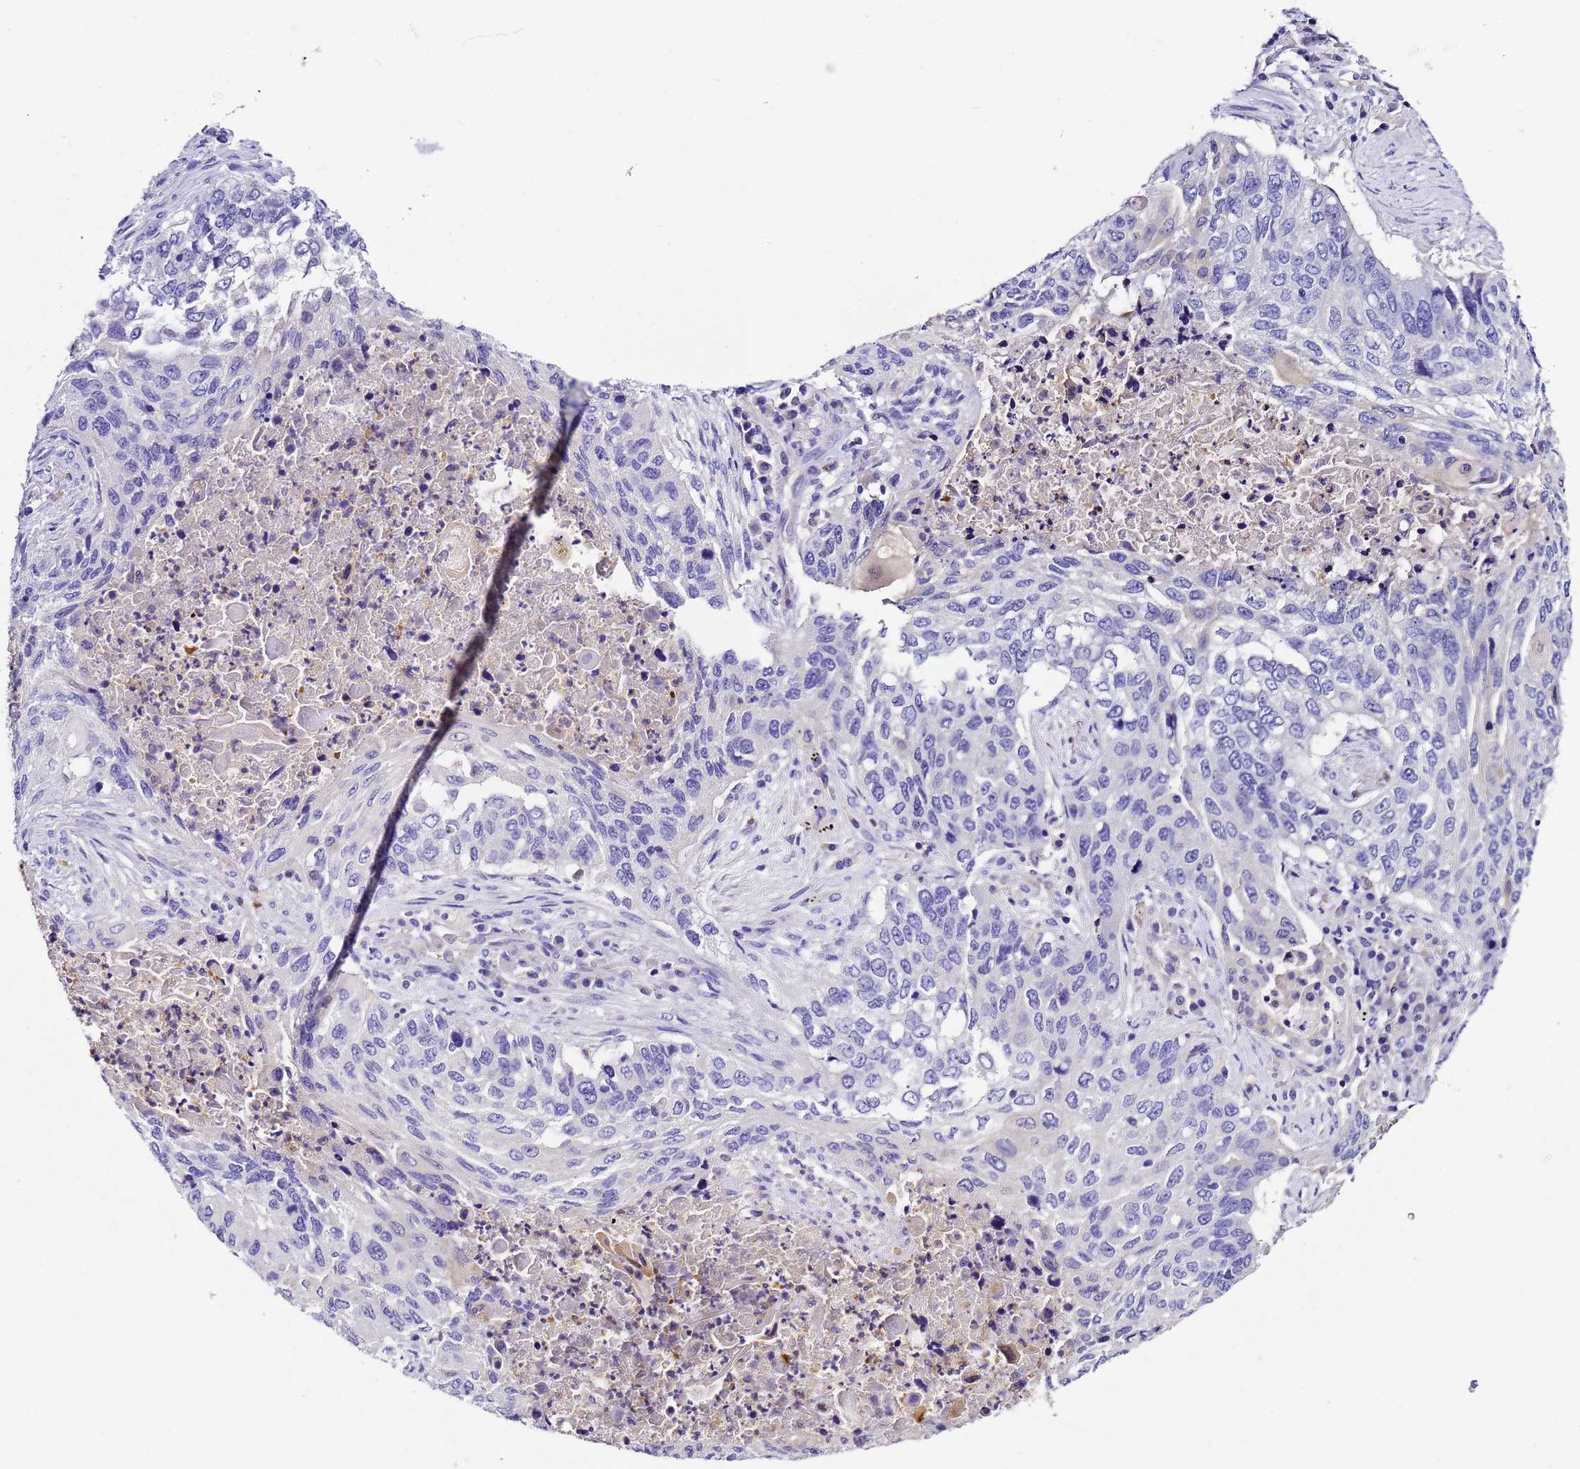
{"staining": {"intensity": "negative", "quantity": "none", "location": "none"}, "tissue": "lung cancer", "cell_type": "Tumor cells", "image_type": "cancer", "snomed": [{"axis": "morphology", "description": "Squamous cell carcinoma, NOS"}, {"axis": "topography", "description": "Lung"}], "caption": "Protein analysis of lung cancer displays no significant expression in tumor cells.", "gene": "UGT2A1", "patient": {"sex": "female", "age": 63}}